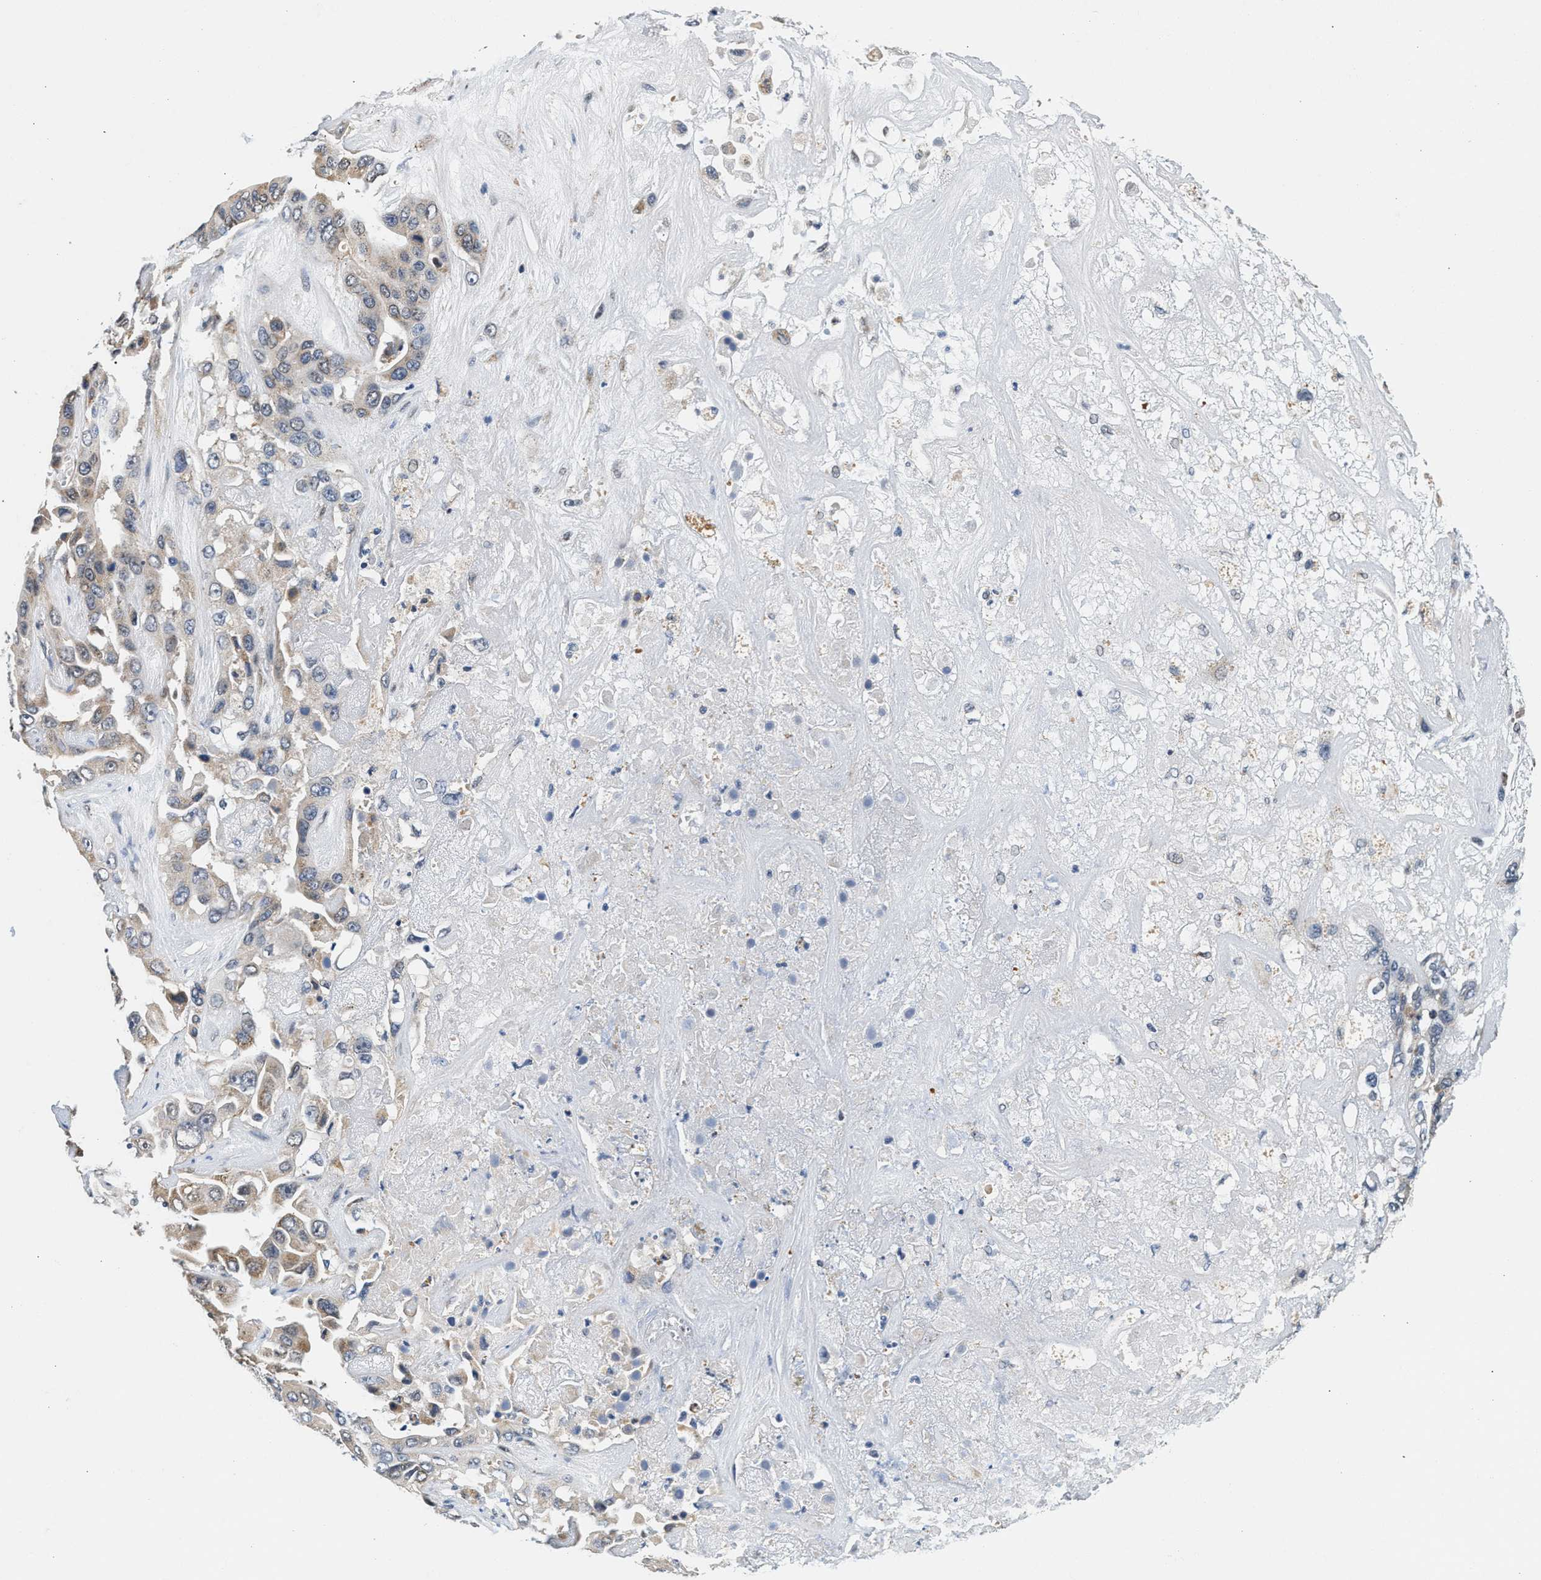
{"staining": {"intensity": "weak", "quantity": "<25%", "location": "cytoplasmic/membranous"}, "tissue": "liver cancer", "cell_type": "Tumor cells", "image_type": "cancer", "snomed": [{"axis": "morphology", "description": "Cholangiocarcinoma"}, {"axis": "topography", "description": "Liver"}], "caption": "Immunohistochemistry of cholangiocarcinoma (liver) displays no staining in tumor cells.", "gene": "KCNMB2", "patient": {"sex": "female", "age": 52}}